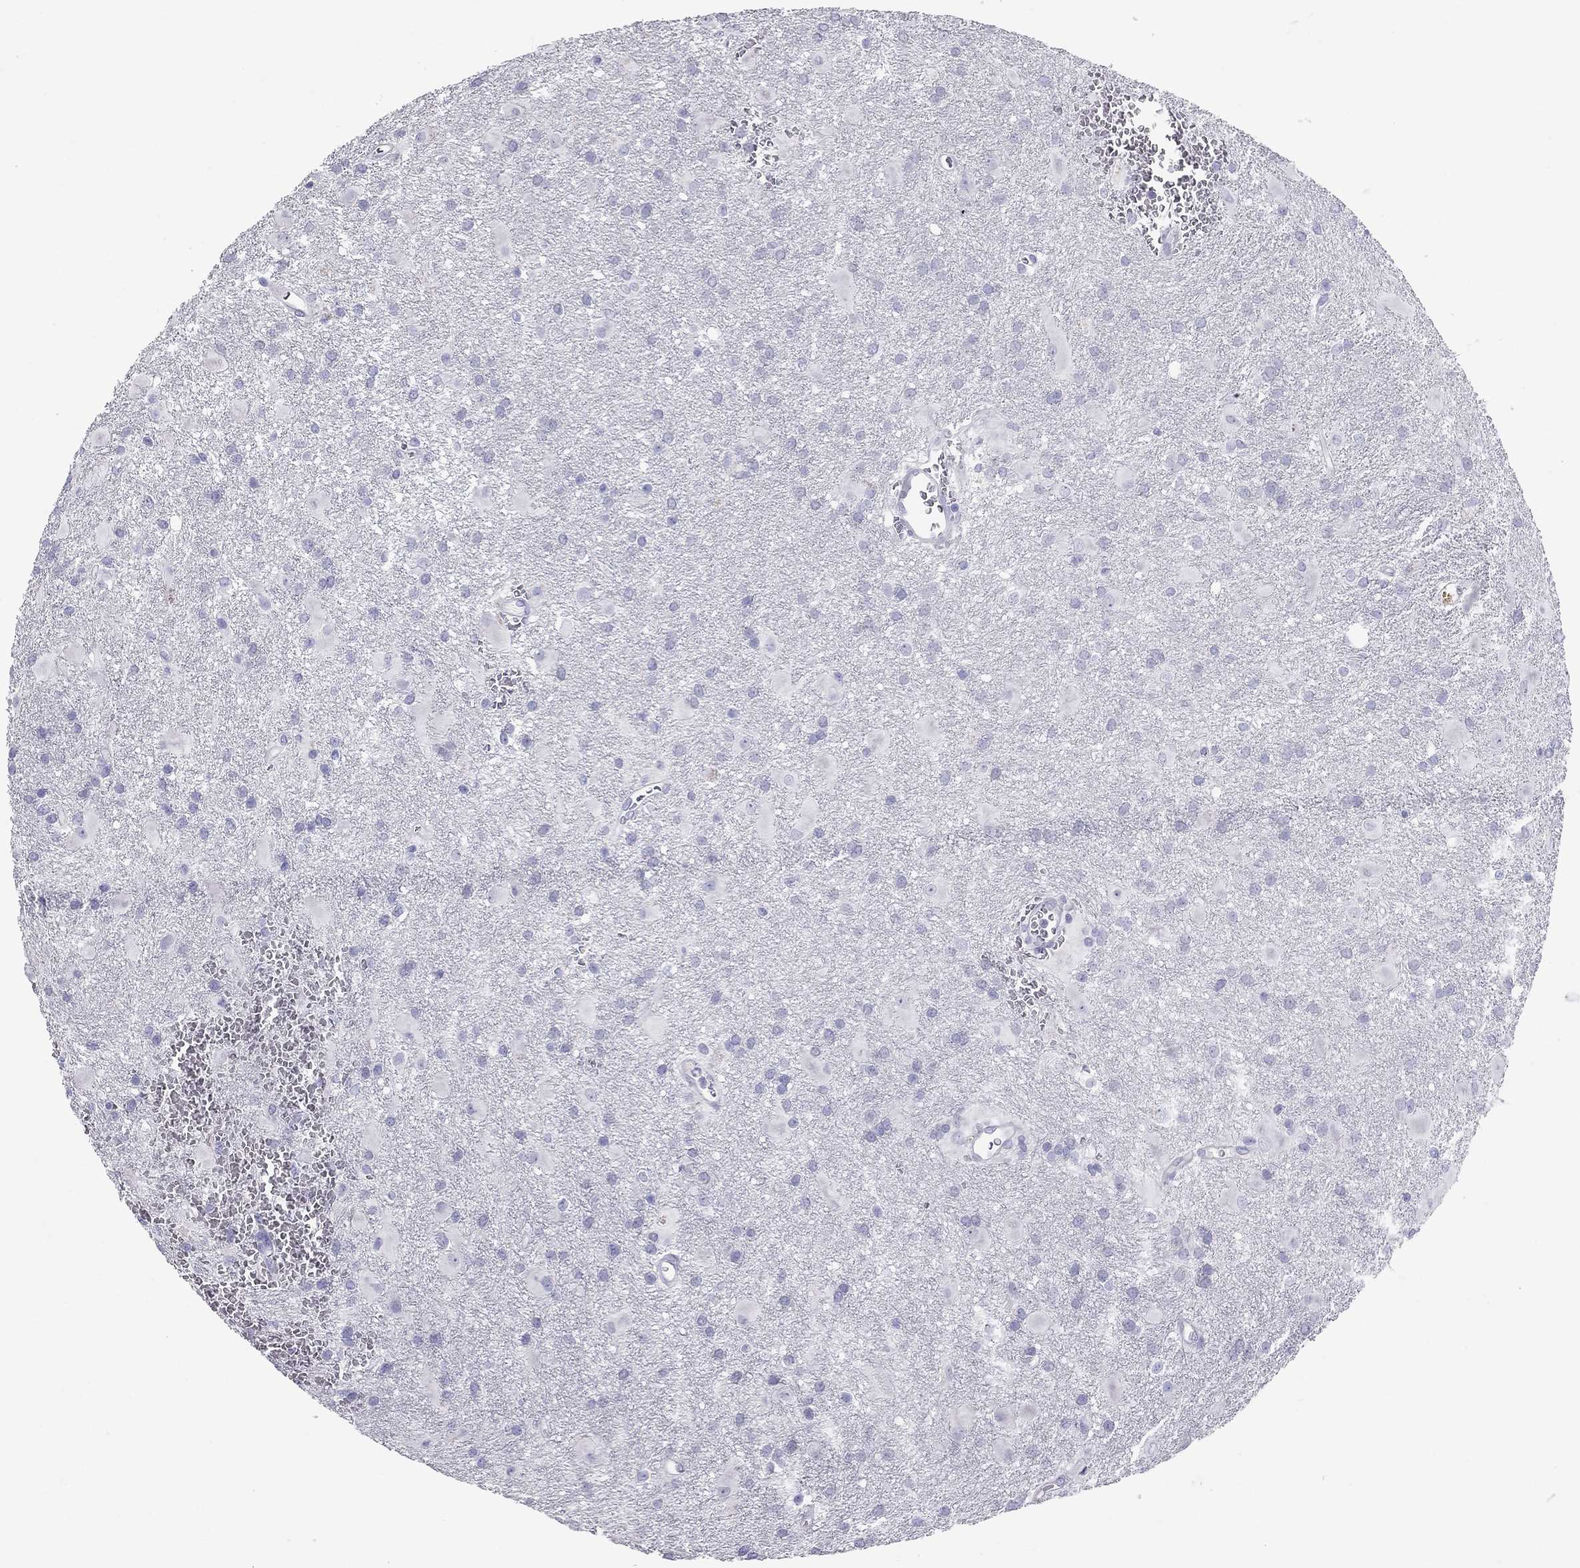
{"staining": {"intensity": "negative", "quantity": "none", "location": "none"}, "tissue": "glioma", "cell_type": "Tumor cells", "image_type": "cancer", "snomed": [{"axis": "morphology", "description": "Glioma, malignant, Low grade"}, {"axis": "topography", "description": "Brain"}], "caption": "IHC of human glioma displays no positivity in tumor cells.", "gene": "FSCN3", "patient": {"sex": "male", "age": 58}}